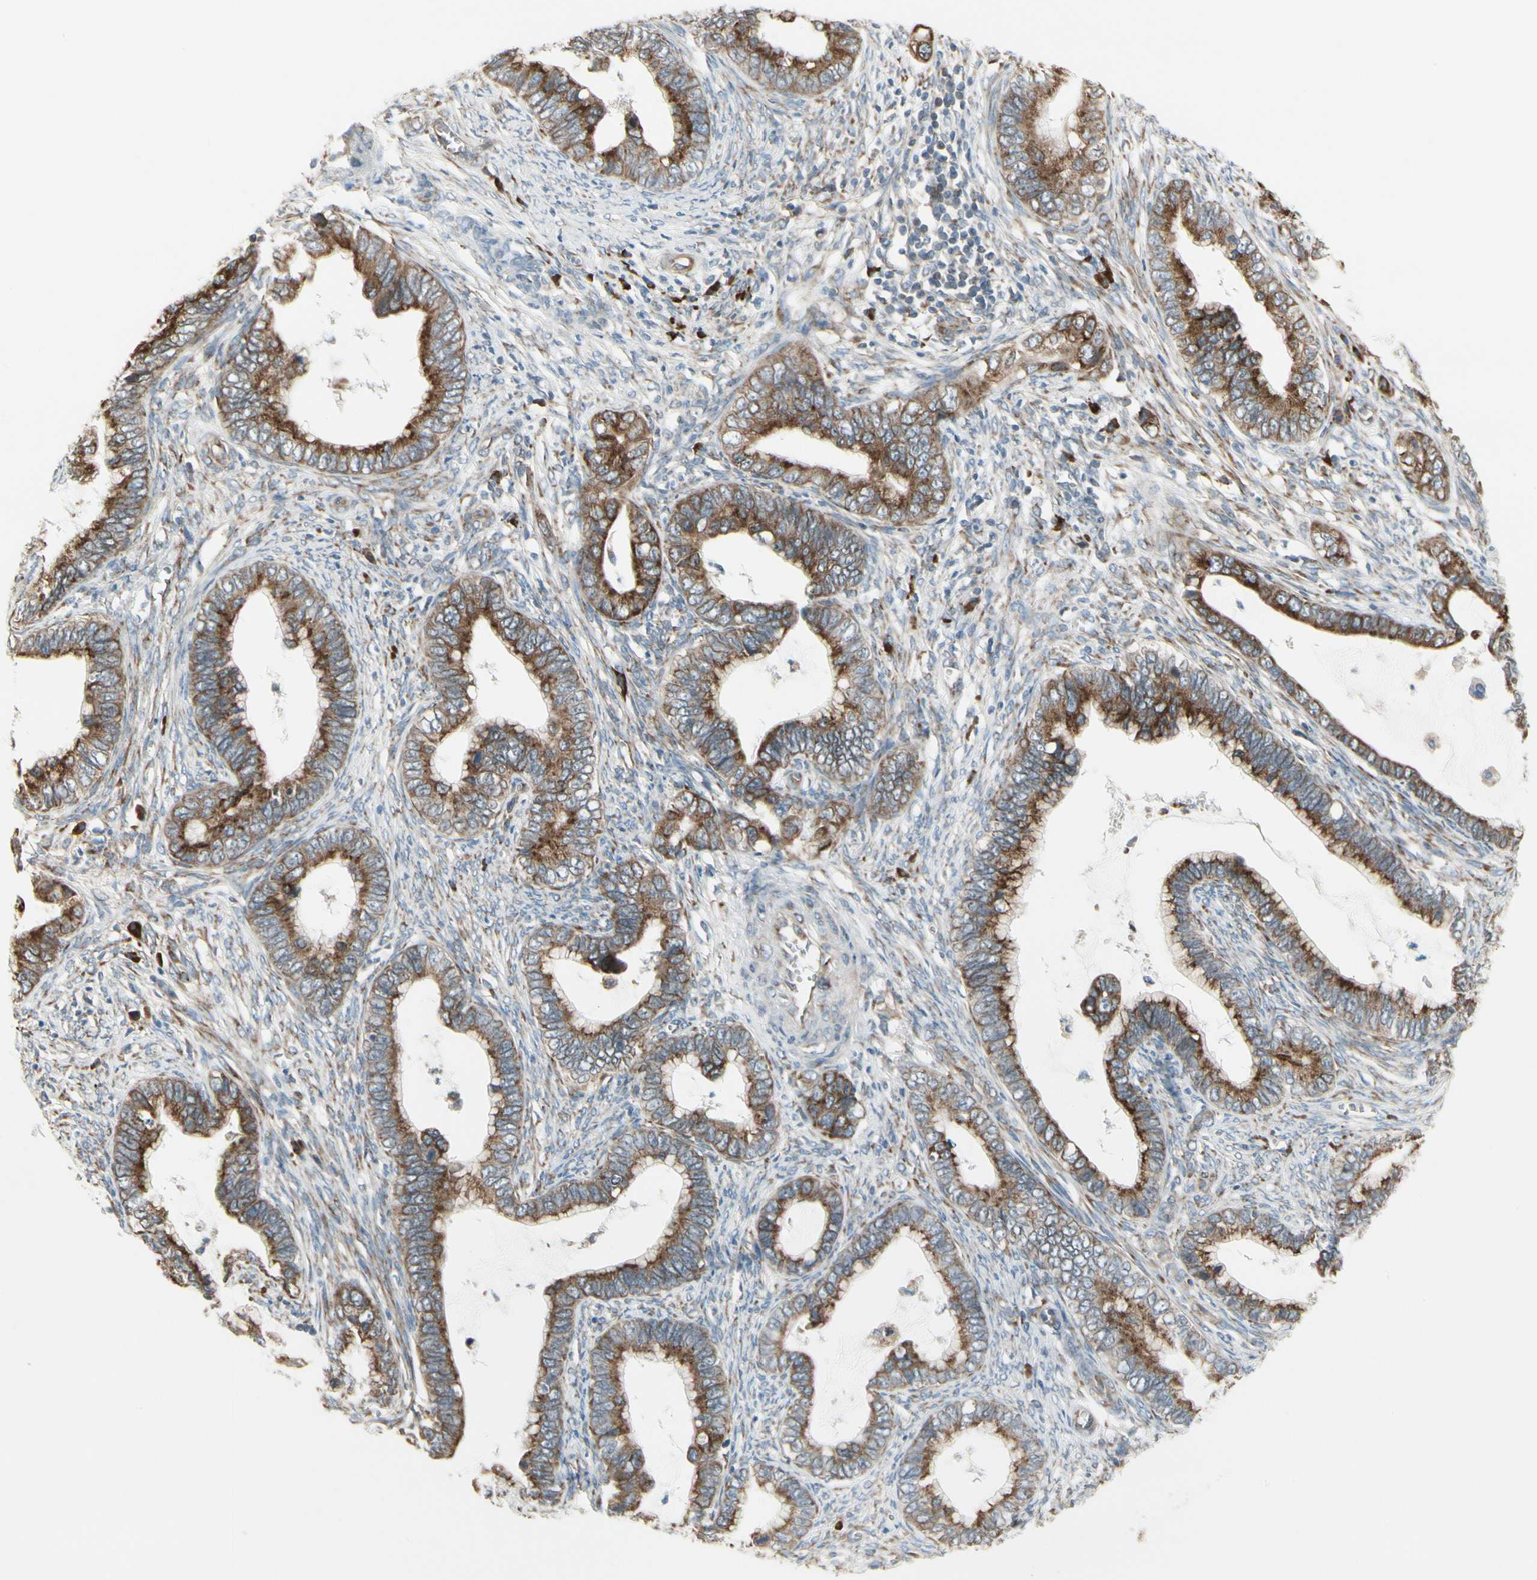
{"staining": {"intensity": "moderate", "quantity": ">75%", "location": "cytoplasmic/membranous"}, "tissue": "cervical cancer", "cell_type": "Tumor cells", "image_type": "cancer", "snomed": [{"axis": "morphology", "description": "Adenocarcinoma, NOS"}, {"axis": "topography", "description": "Cervix"}], "caption": "The immunohistochemical stain labels moderate cytoplasmic/membranous positivity in tumor cells of cervical cancer (adenocarcinoma) tissue.", "gene": "FNDC3A", "patient": {"sex": "female", "age": 44}}